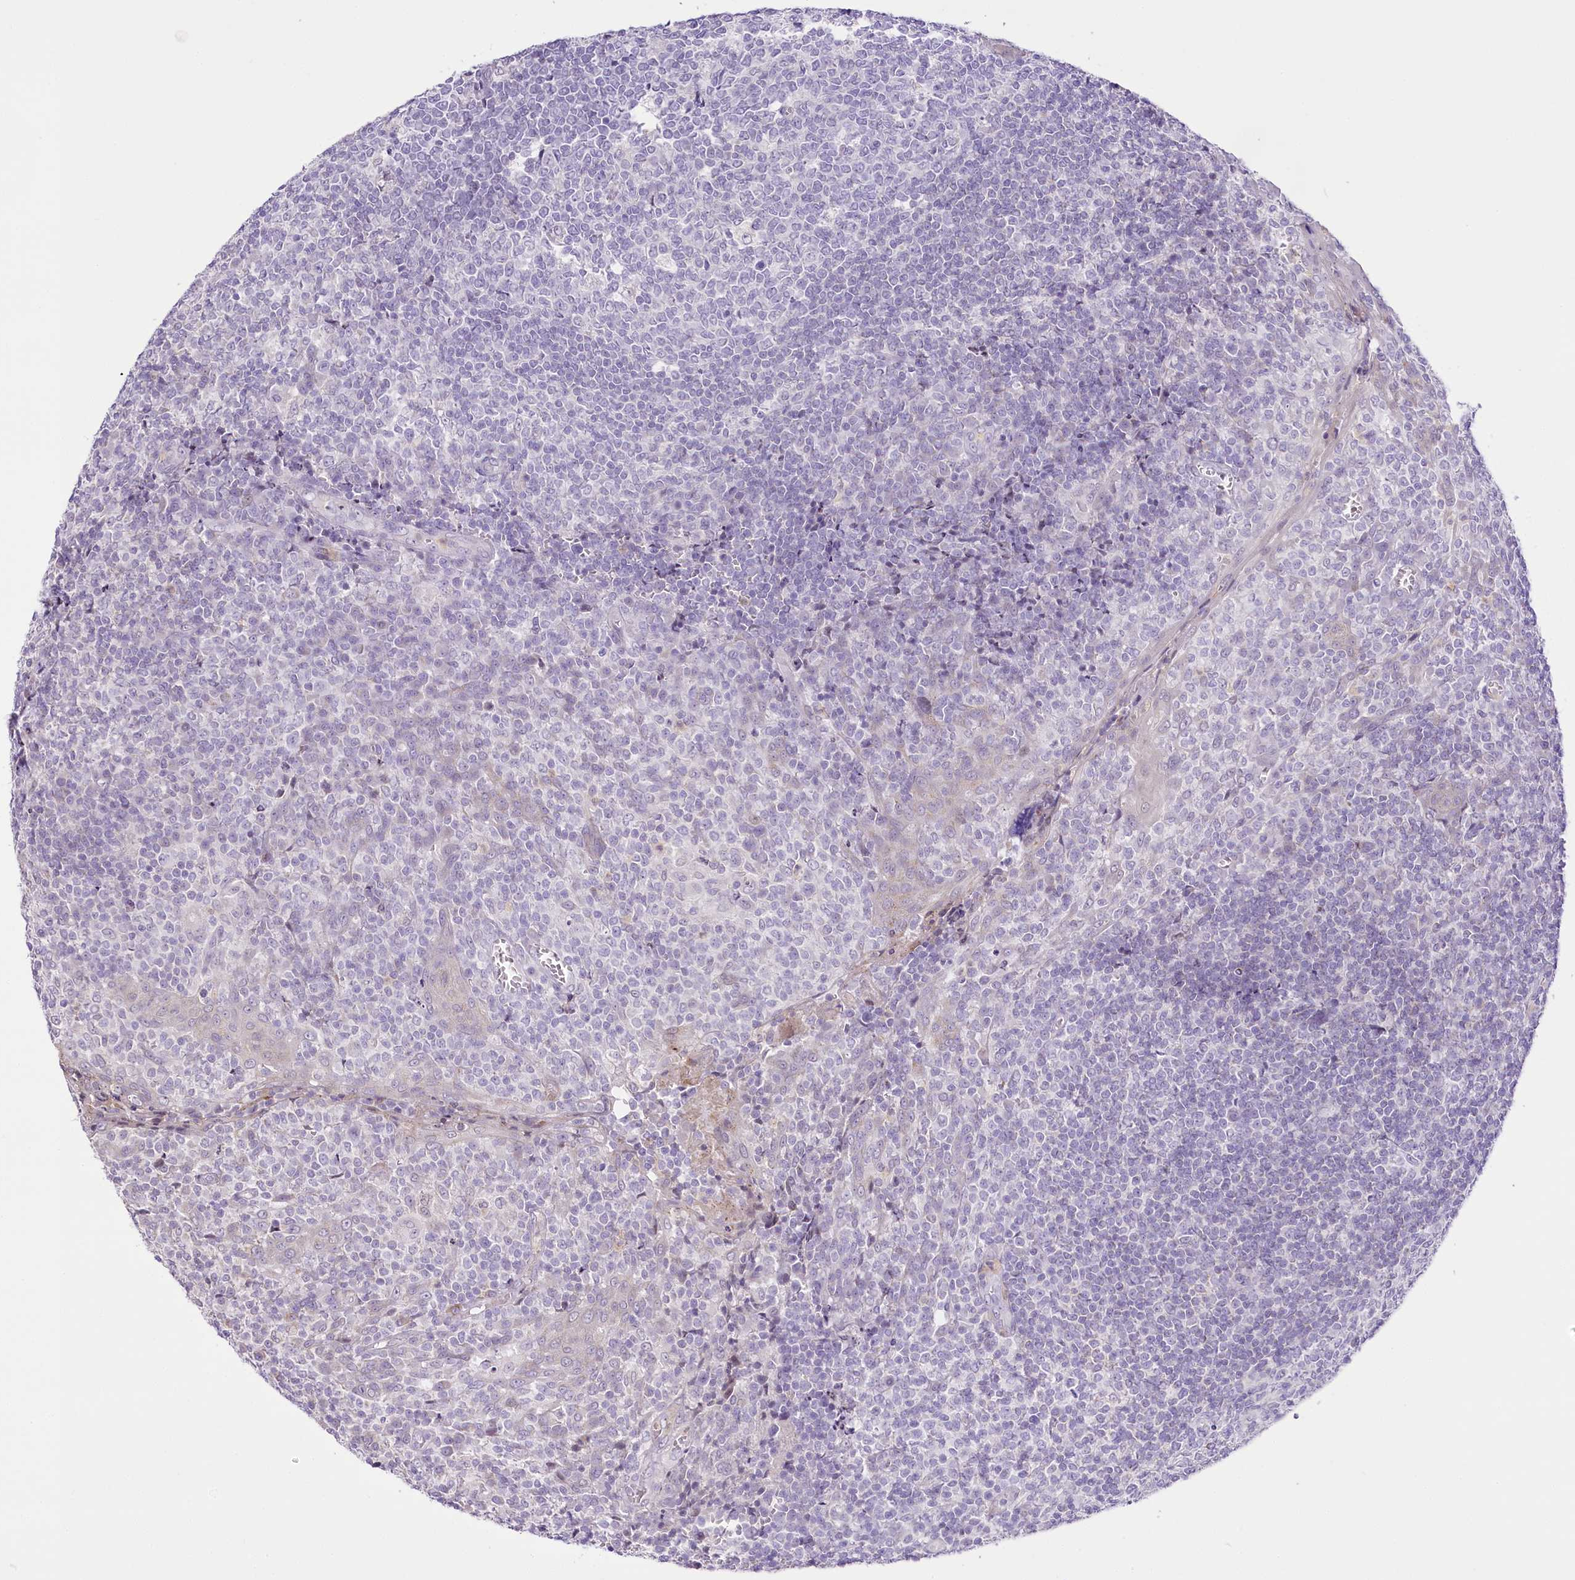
{"staining": {"intensity": "negative", "quantity": "none", "location": "none"}, "tissue": "tonsil", "cell_type": "Germinal center cells", "image_type": "normal", "snomed": [{"axis": "morphology", "description": "Normal tissue, NOS"}, {"axis": "topography", "description": "Tonsil"}], "caption": "Immunohistochemistry photomicrograph of normal tonsil: human tonsil stained with DAB (3,3'-diaminobenzidine) shows no significant protein expression in germinal center cells.", "gene": "CCDC30", "patient": {"sex": "female", "age": 19}}